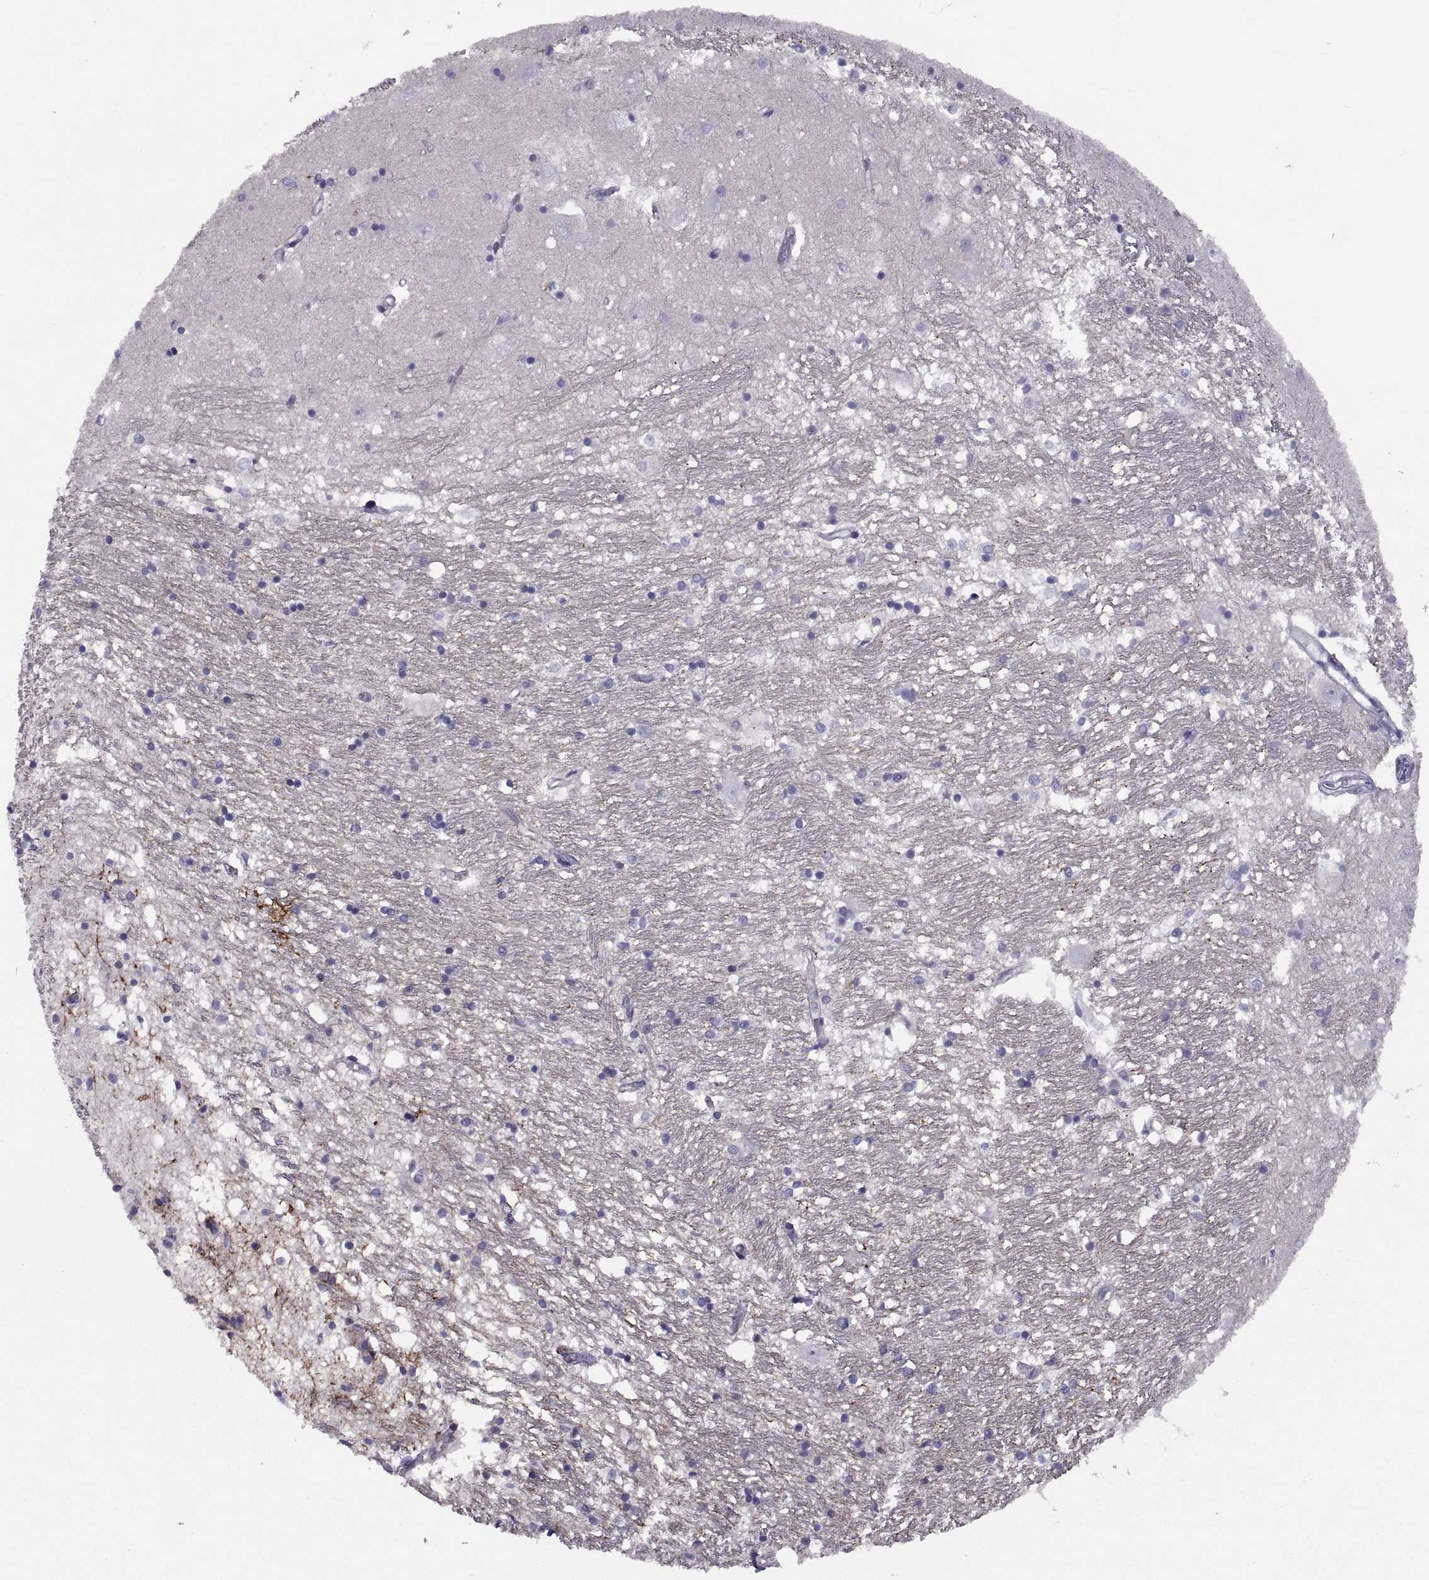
{"staining": {"intensity": "strong", "quantity": "<25%", "location": "cytoplasmic/membranous"}, "tissue": "caudate", "cell_type": "Glial cells", "image_type": "normal", "snomed": [{"axis": "morphology", "description": "Normal tissue, NOS"}, {"axis": "topography", "description": "Lateral ventricle wall"}], "caption": "DAB (3,3'-diaminobenzidine) immunohistochemical staining of normal human caudate displays strong cytoplasmic/membranous protein positivity in approximately <25% of glial cells.", "gene": "TMEM158", "patient": {"sex": "female", "age": 71}}